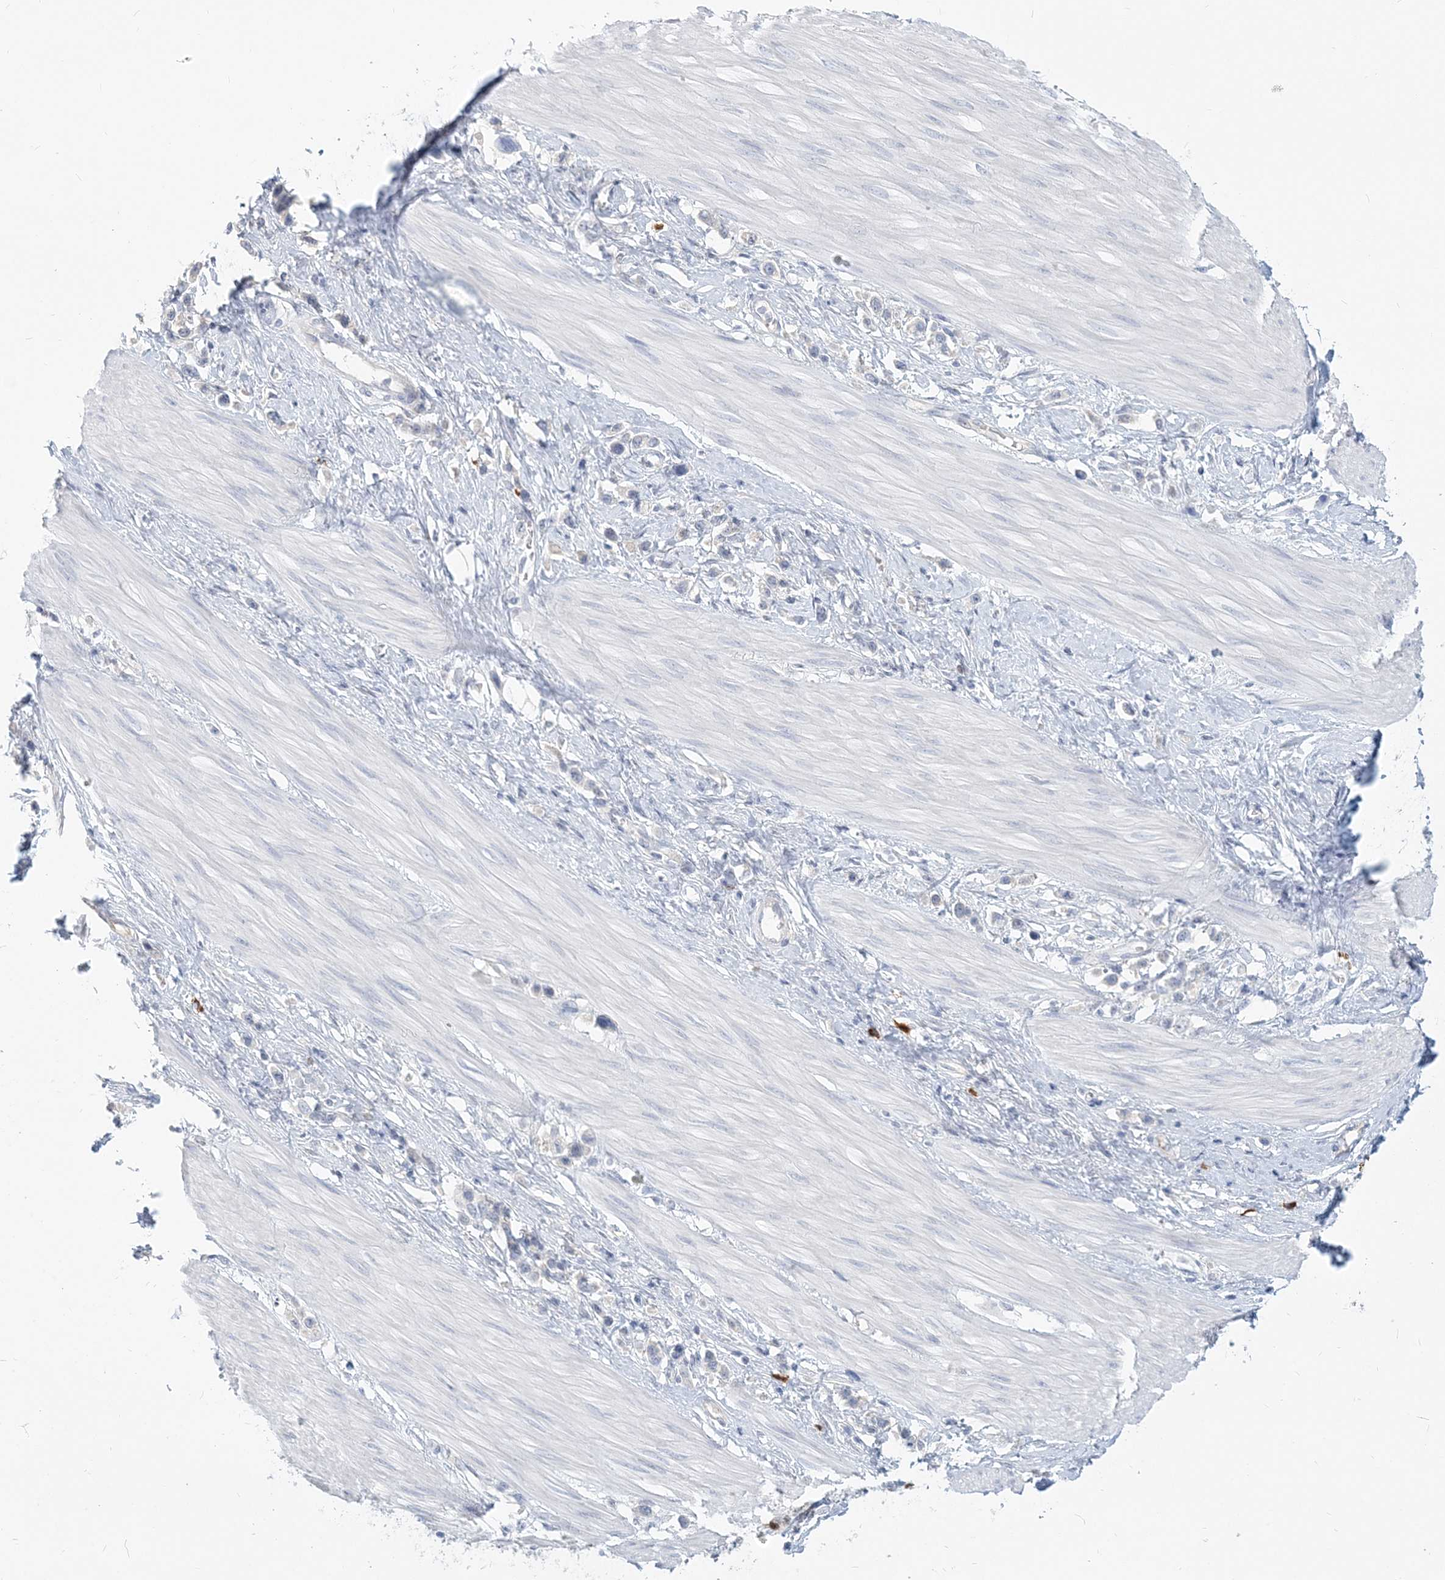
{"staining": {"intensity": "negative", "quantity": "none", "location": "none"}, "tissue": "stomach cancer", "cell_type": "Tumor cells", "image_type": "cancer", "snomed": [{"axis": "morphology", "description": "Adenocarcinoma, NOS"}, {"axis": "topography", "description": "Stomach"}], "caption": "Immunohistochemistry of human stomach cancer (adenocarcinoma) displays no staining in tumor cells.", "gene": "GMPPA", "patient": {"sex": "female", "age": 65}}